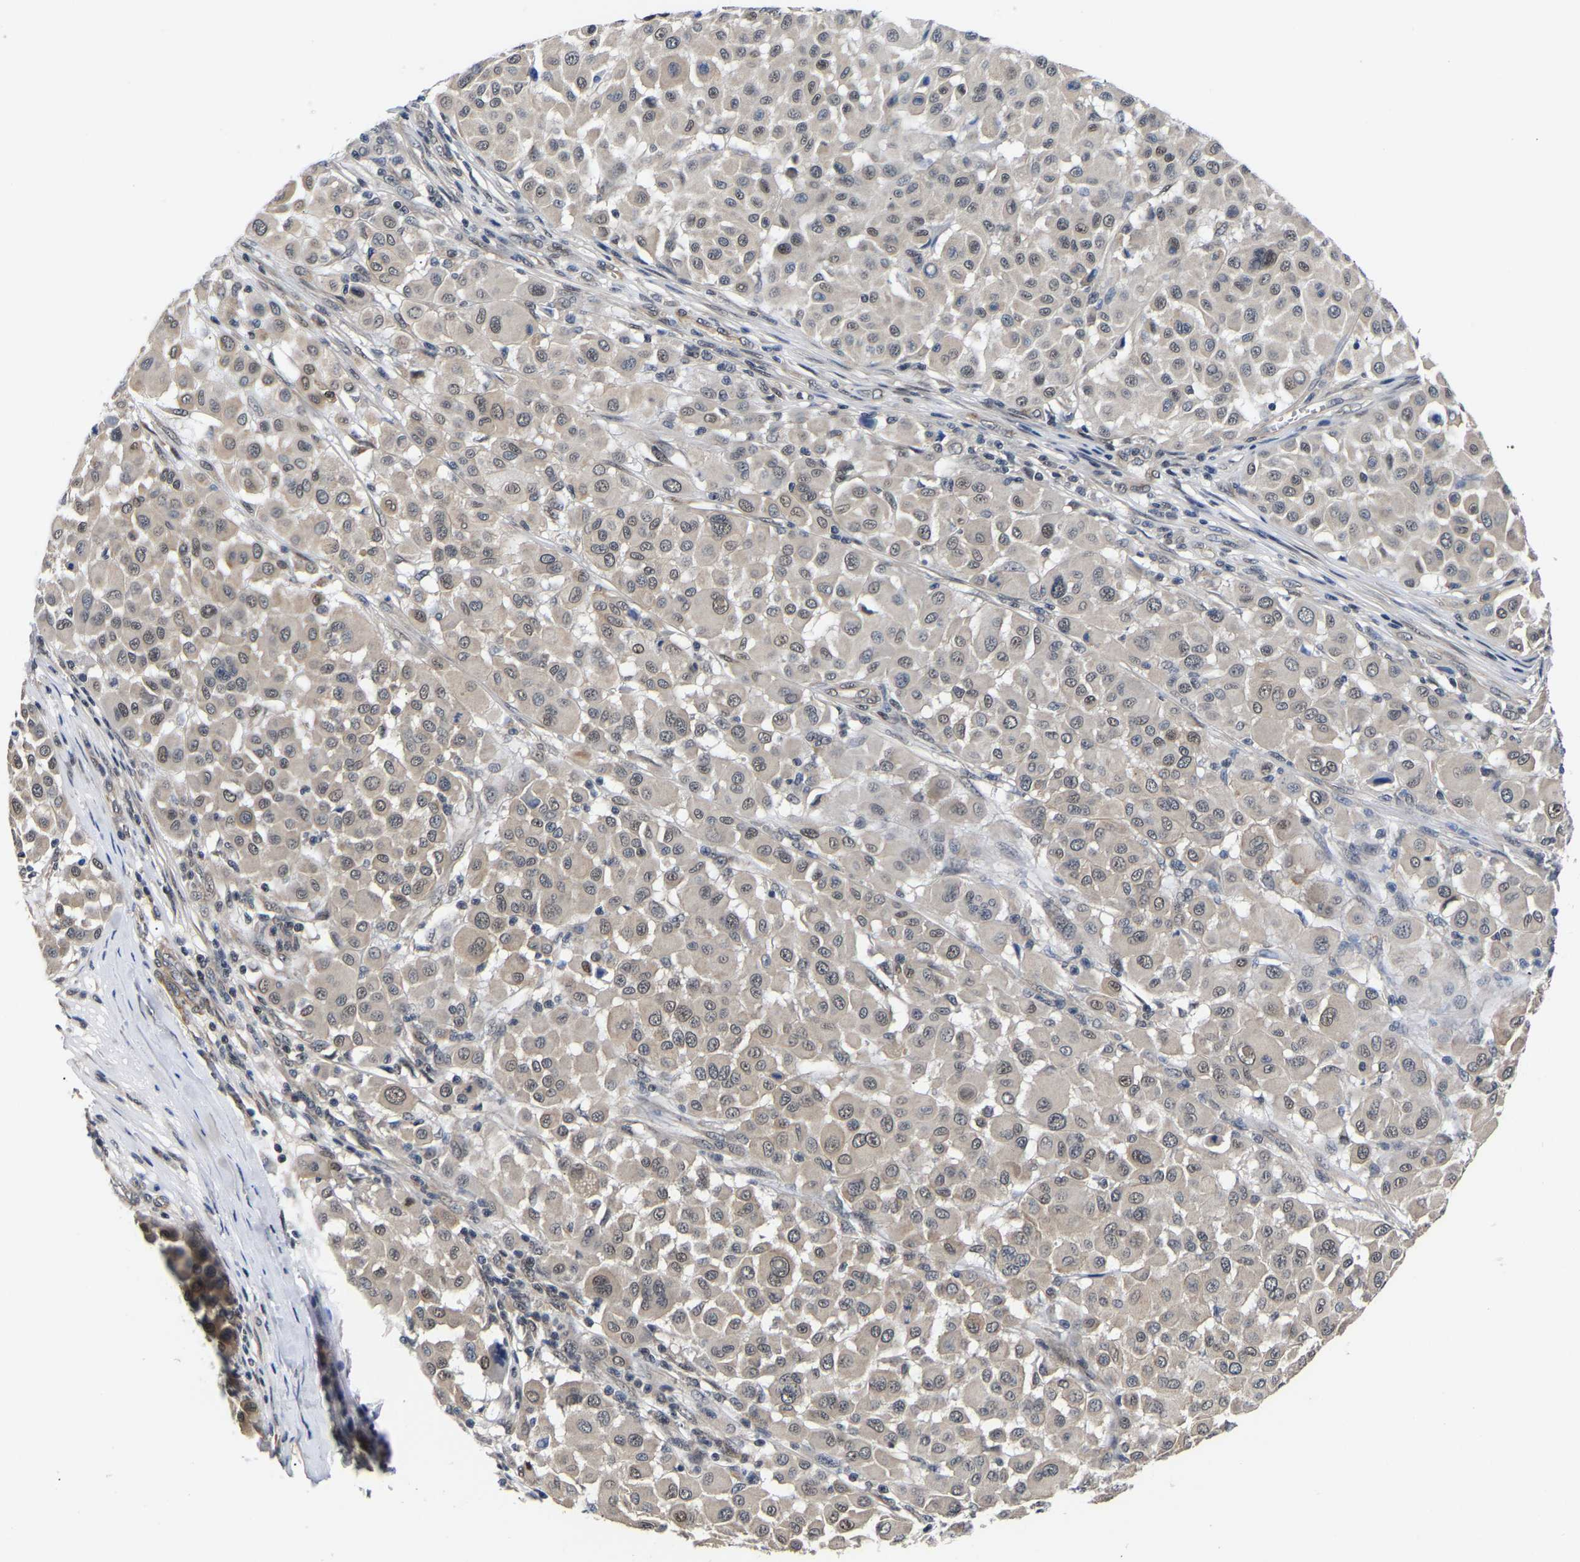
{"staining": {"intensity": "weak", "quantity": ">75%", "location": "nuclear"}, "tissue": "melanoma", "cell_type": "Tumor cells", "image_type": "cancer", "snomed": [{"axis": "morphology", "description": "Malignant melanoma, Metastatic site"}, {"axis": "topography", "description": "Soft tissue"}], "caption": "Immunohistochemistry (IHC) (DAB) staining of melanoma shows weak nuclear protein positivity in approximately >75% of tumor cells. (brown staining indicates protein expression, while blue staining denotes nuclei).", "gene": "METTL16", "patient": {"sex": "male", "age": 41}}